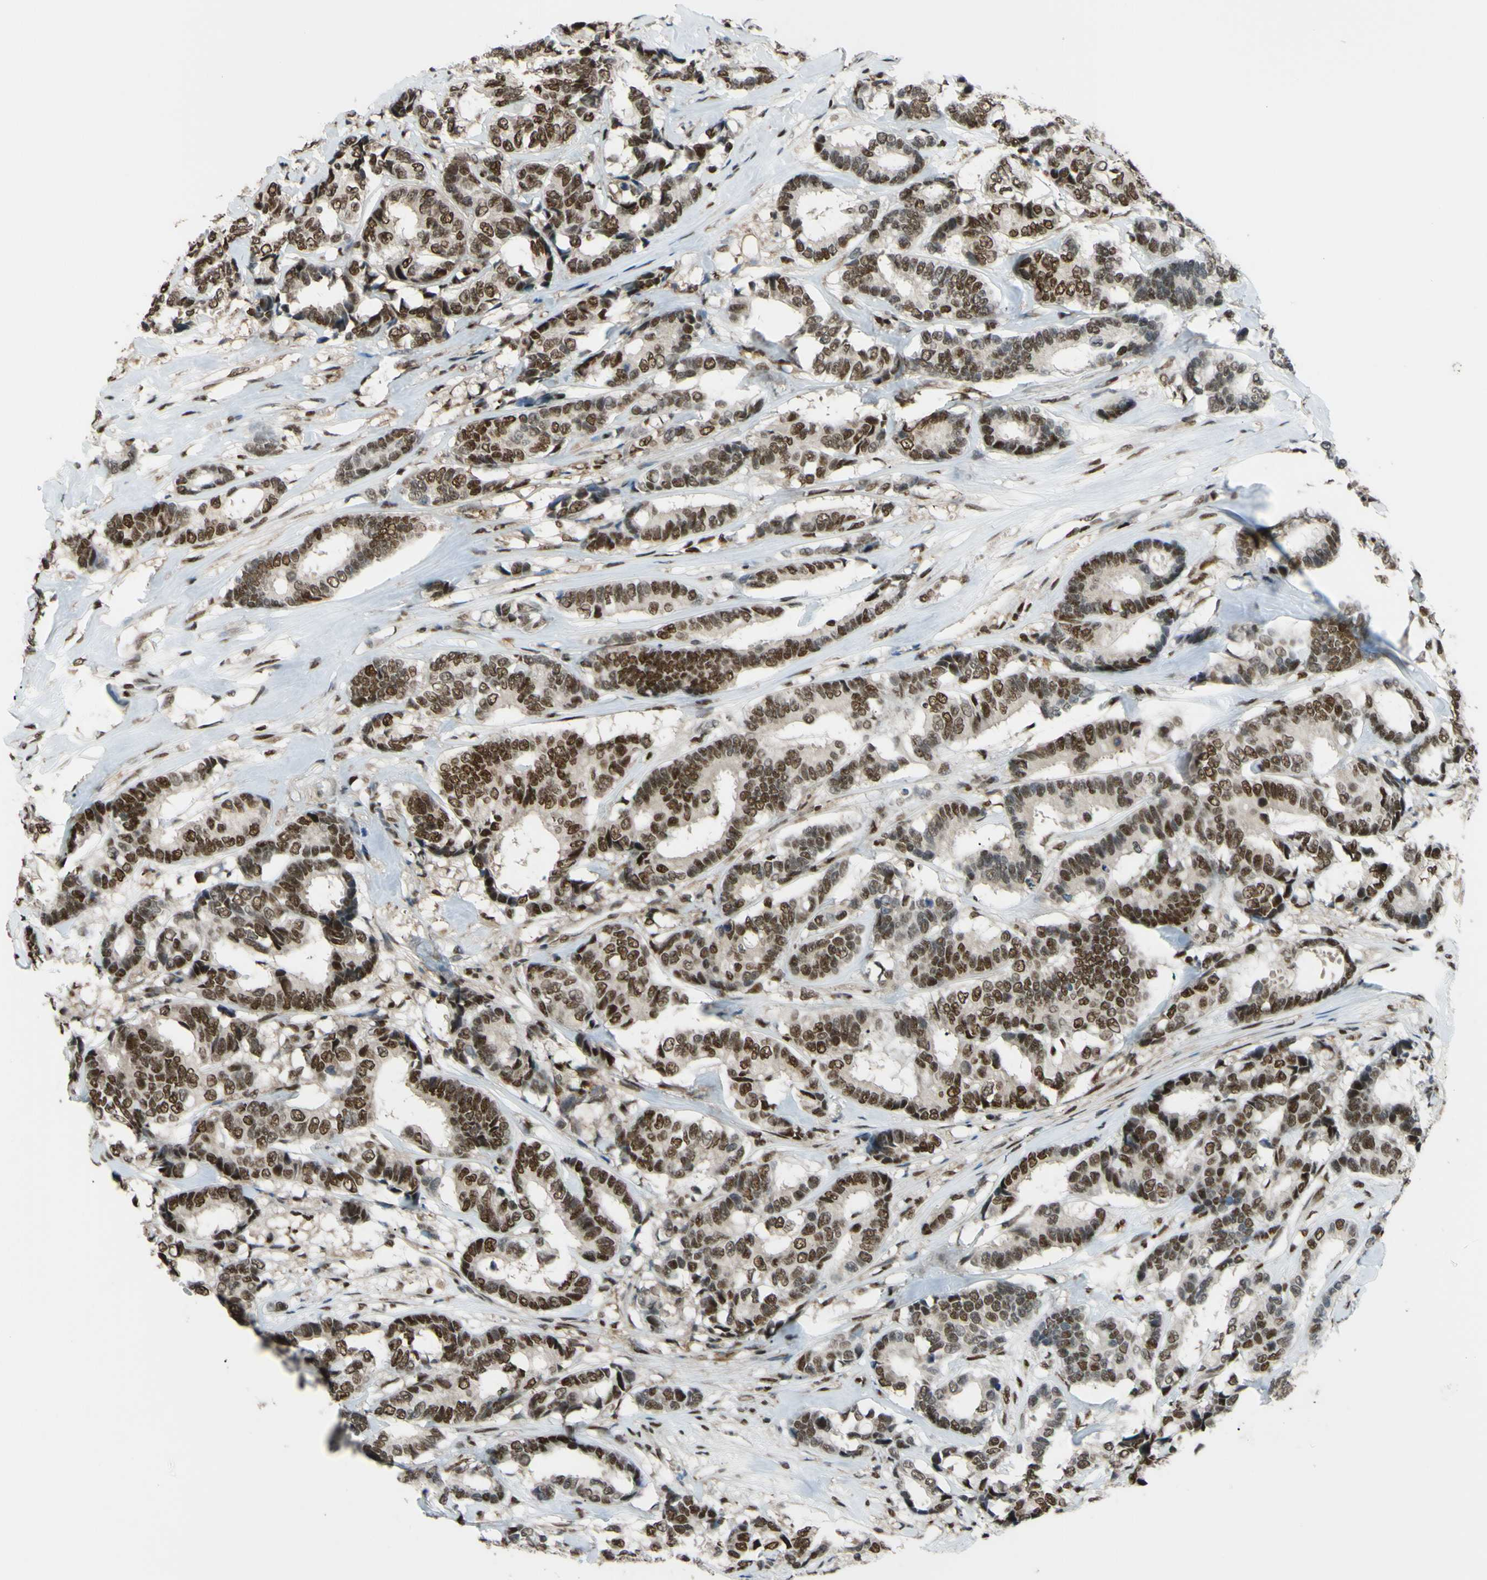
{"staining": {"intensity": "moderate", "quantity": ">75%", "location": "cytoplasmic/membranous,nuclear"}, "tissue": "breast cancer", "cell_type": "Tumor cells", "image_type": "cancer", "snomed": [{"axis": "morphology", "description": "Duct carcinoma"}, {"axis": "topography", "description": "Breast"}], "caption": "Breast cancer (intraductal carcinoma) stained with a brown dye reveals moderate cytoplasmic/membranous and nuclear positive staining in about >75% of tumor cells.", "gene": "FKBP5", "patient": {"sex": "female", "age": 87}}